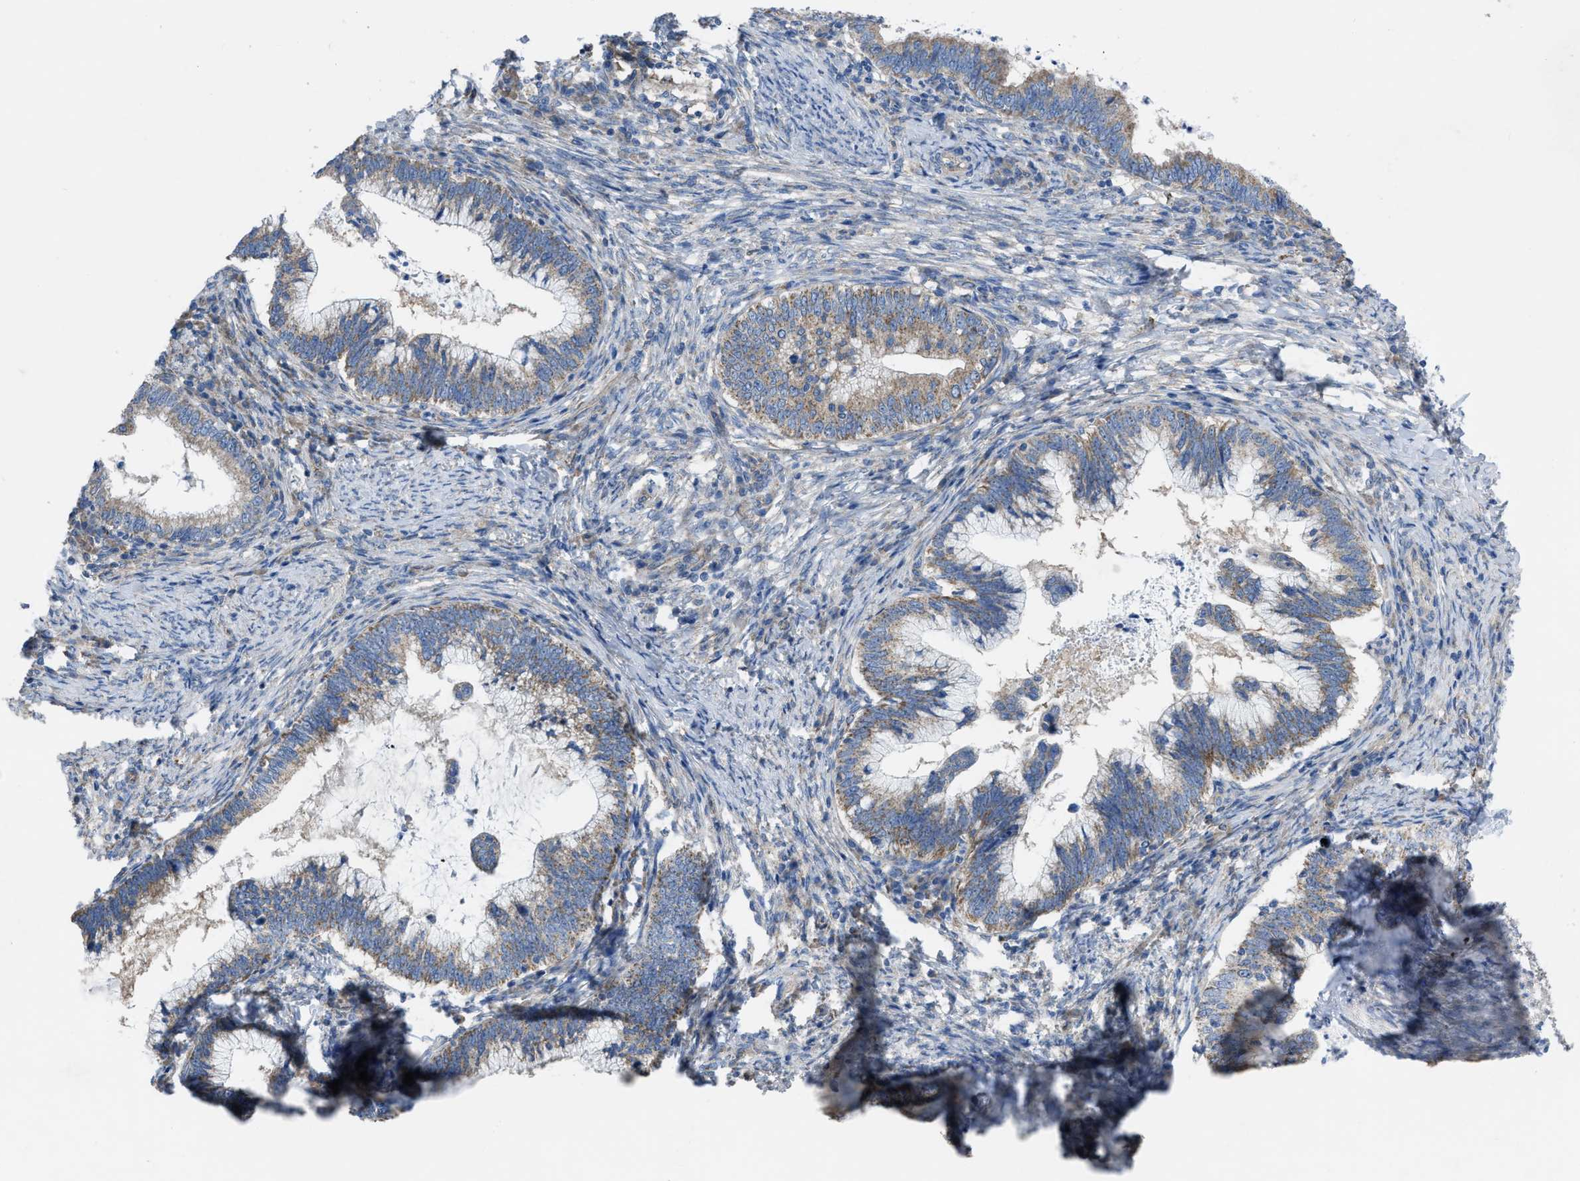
{"staining": {"intensity": "weak", "quantity": ">75%", "location": "cytoplasmic/membranous"}, "tissue": "cervical cancer", "cell_type": "Tumor cells", "image_type": "cancer", "snomed": [{"axis": "morphology", "description": "Adenocarcinoma, NOS"}, {"axis": "topography", "description": "Cervix"}], "caption": "Protein staining exhibits weak cytoplasmic/membranous staining in approximately >75% of tumor cells in cervical cancer (adenocarcinoma).", "gene": "DOLPP1", "patient": {"sex": "female", "age": 36}}